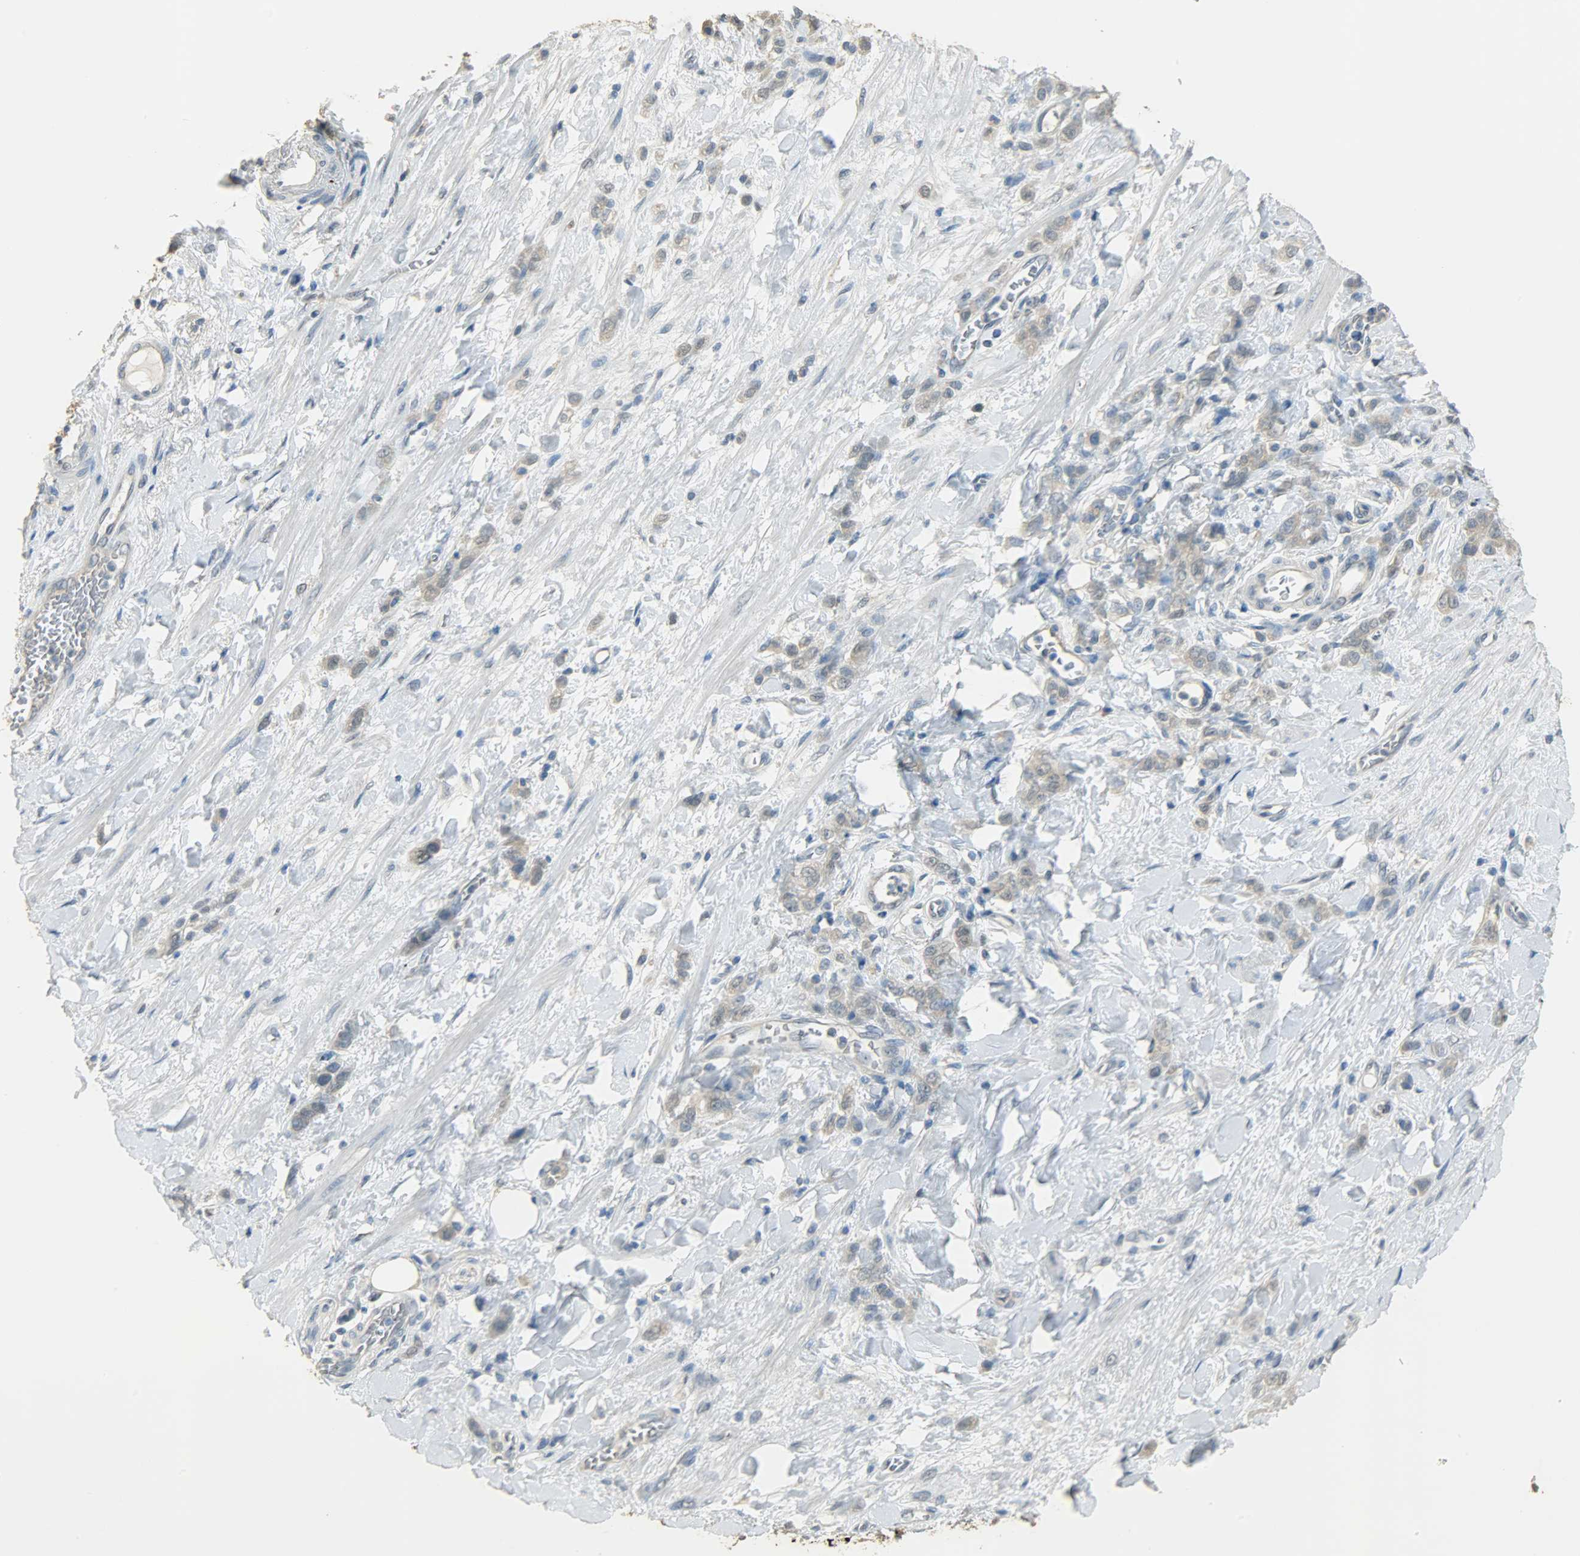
{"staining": {"intensity": "weak", "quantity": ">75%", "location": "cytoplasmic/membranous"}, "tissue": "stomach cancer", "cell_type": "Tumor cells", "image_type": "cancer", "snomed": [{"axis": "morphology", "description": "Adenocarcinoma, NOS"}, {"axis": "topography", "description": "Stomach"}], "caption": "Stomach cancer was stained to show a protein in brown. There is low levels of weak cytoplasmic/membranous staining in approximately >75% of tumor cells.", "gene": "PRMT5", "patient": {"sex": "male", "age": 82}}